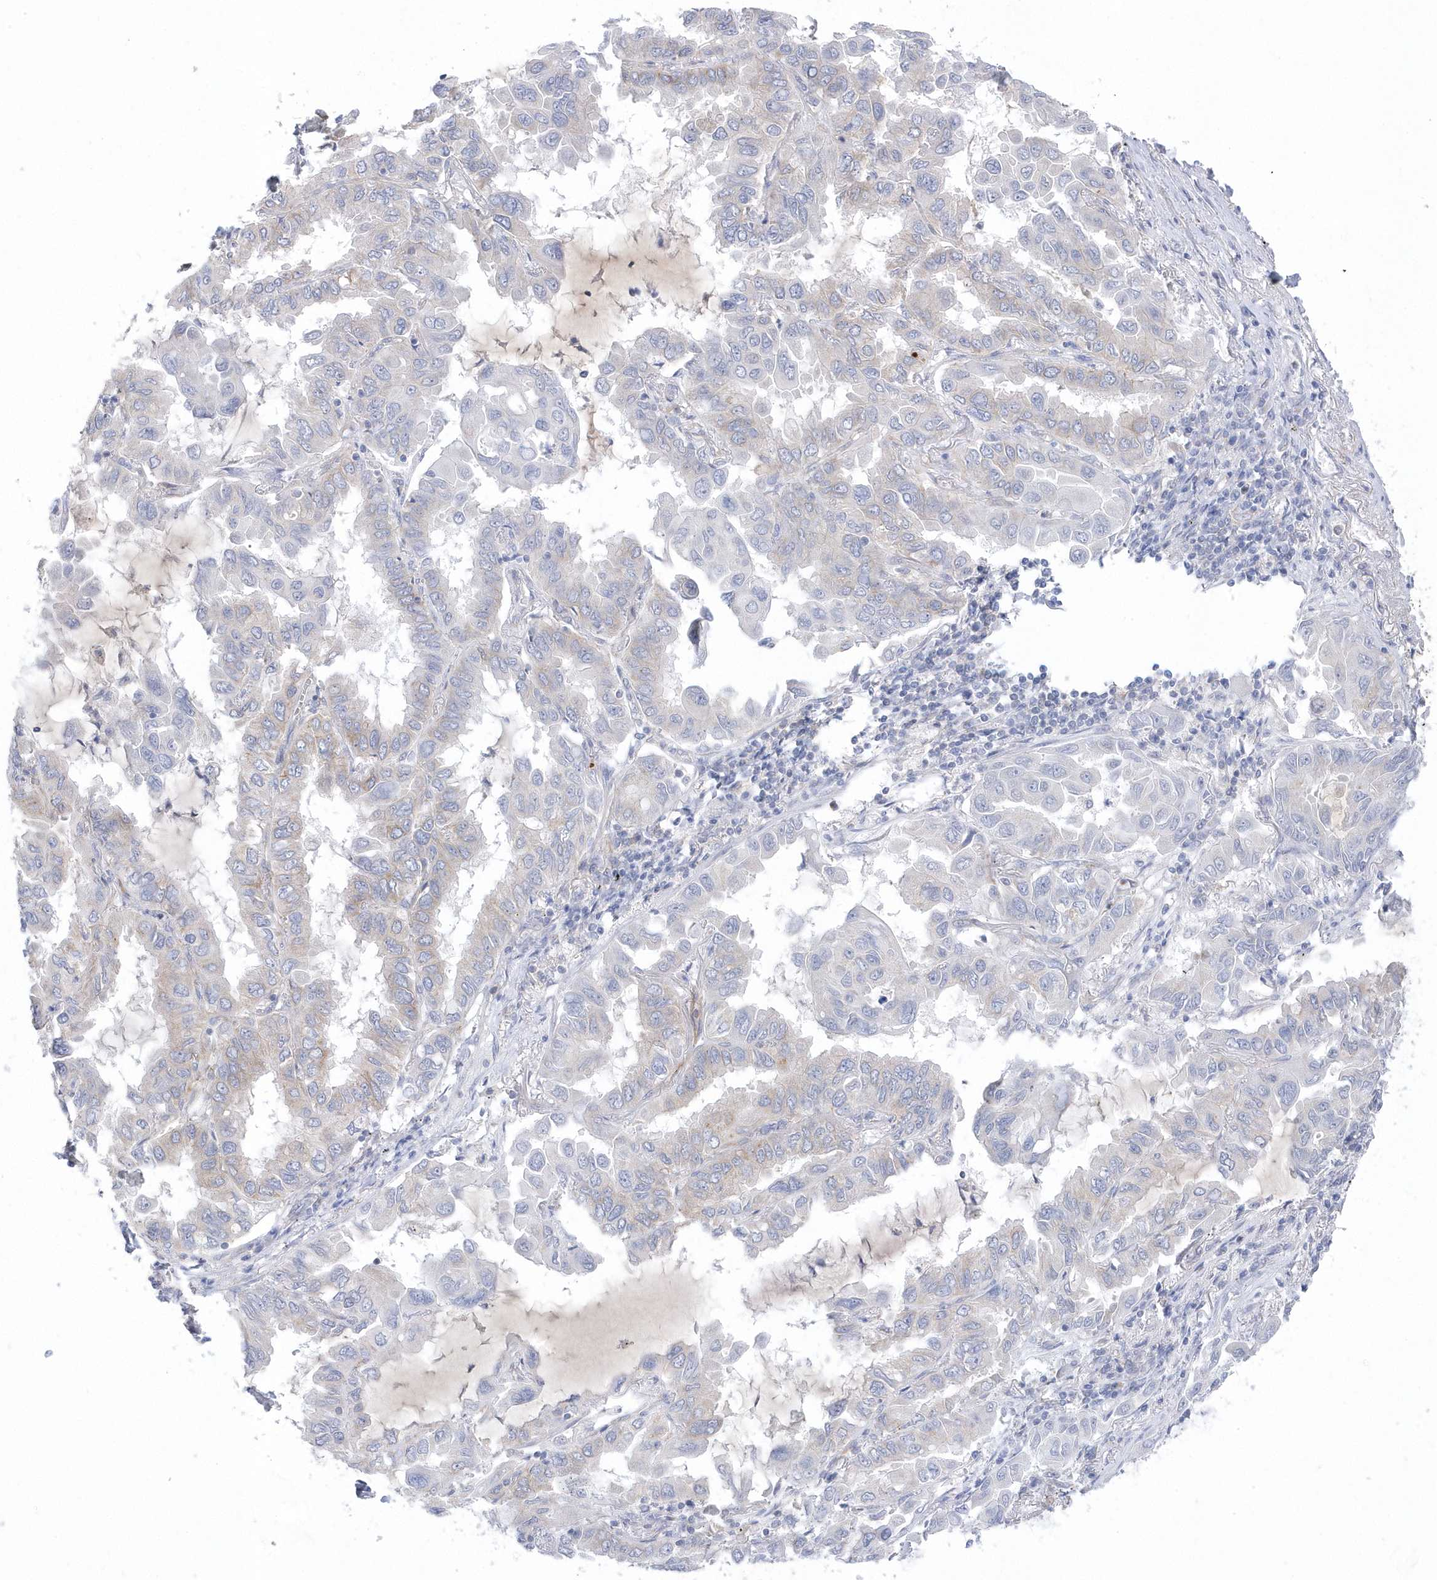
{"staining": {"intensity": "negative", "quantity": "none", "location": "none"}, "tissue": "lung cancer", "cell_type": "Tumor cells", "image_type": "cancer", "snomed": [{"axis": "morphology", "description": "Adenocarcinoma, NOS"}, {"axis": "topography", "description": "Lung"}], "caption": "An image of lung adenocarcinoma stained for a protein reveals no brown staining in tumor cells.", "gene": "ANAPC1", "patient": {"sex": "male", "age": 64}}